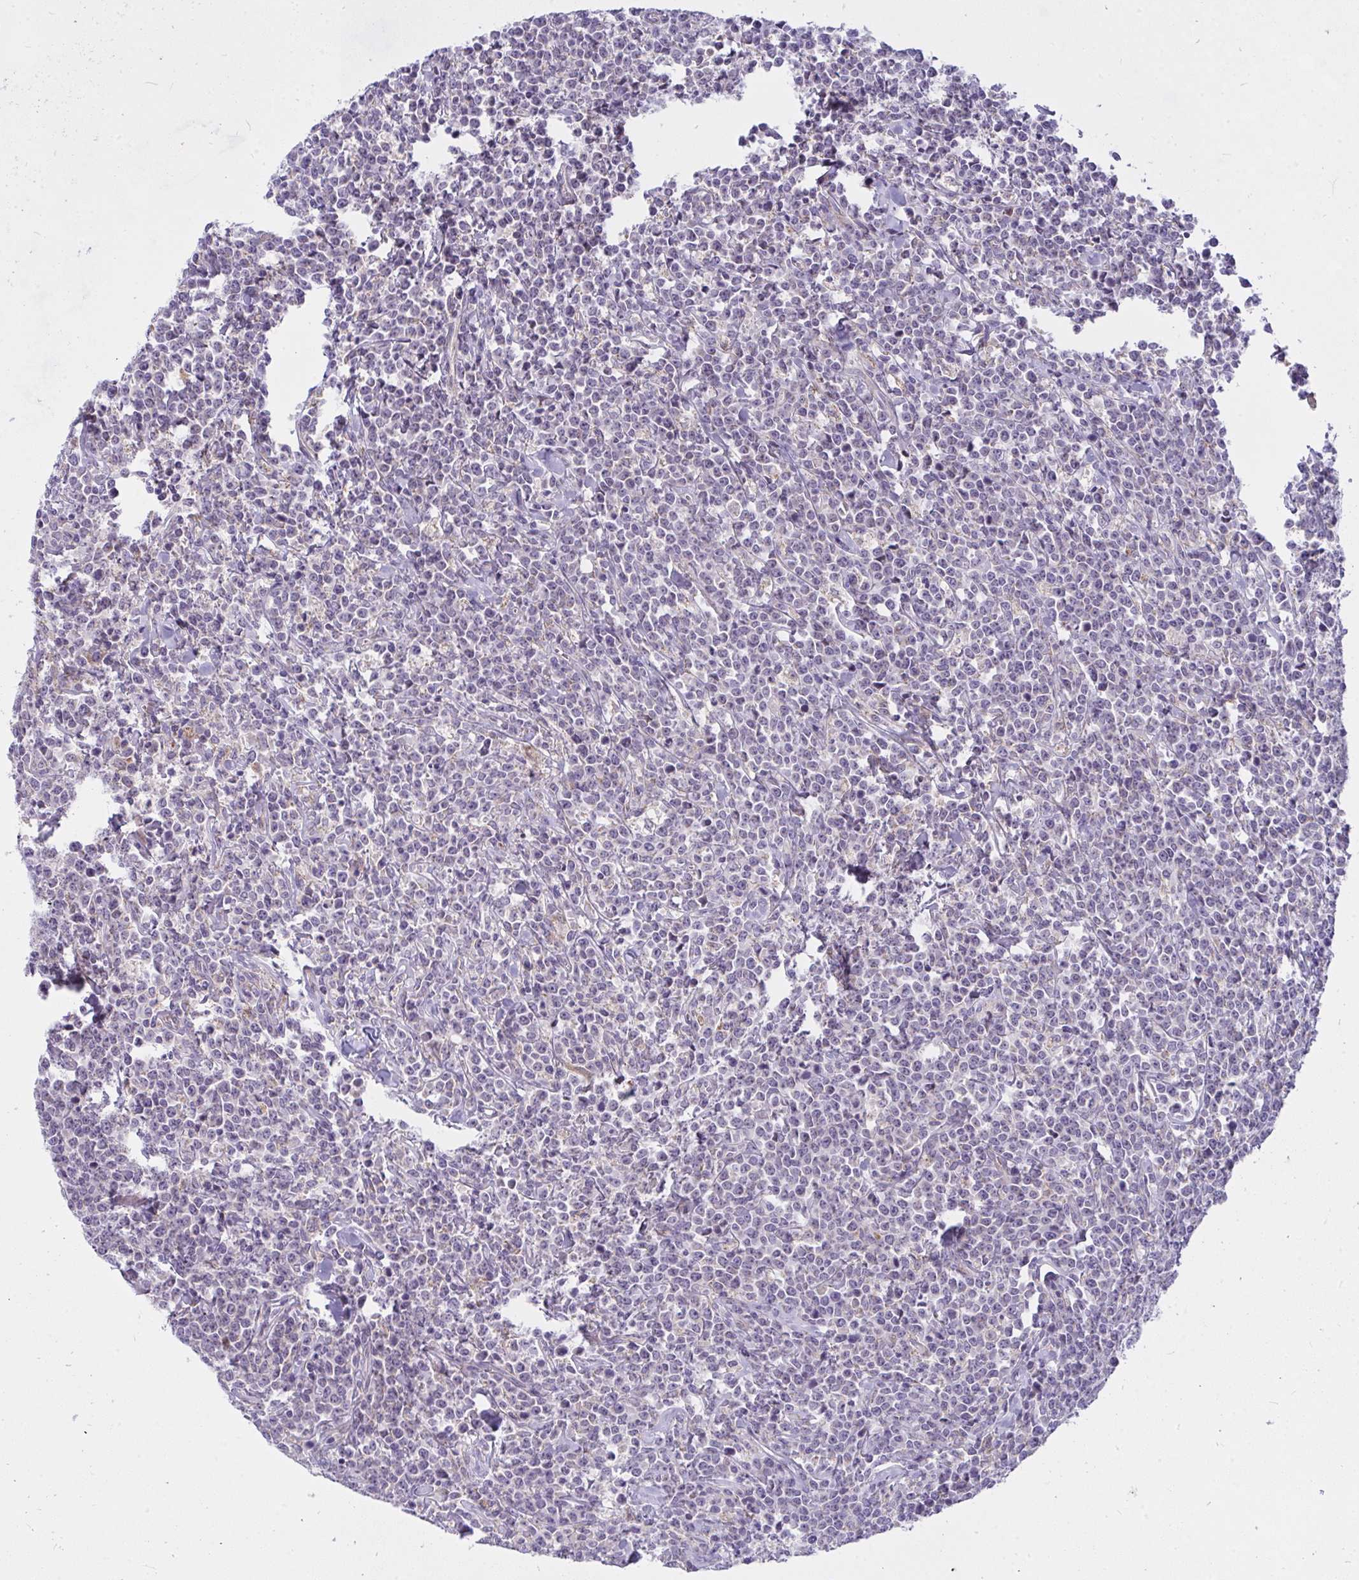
{"staining": {"intensity": "weak", "quantity": "<25%", "location": "cytoplasmic/membranous"}, "tissue": "lymphoma", "cell_type": "Tumor cells", "image_type": "cancer", "snomed": [{"axis": "morphology", "description": "Malignant lymphoma, non-Hodgkin's type, High grade"}, {"axis": "topography", "description": "Small intestine"}], "caption": "Tumor cells show no significant protein expression in lymphoma. Nuclei are stained in blue.", "gene": "CEP63", "patient": {"sex": "female", "age": 56}}